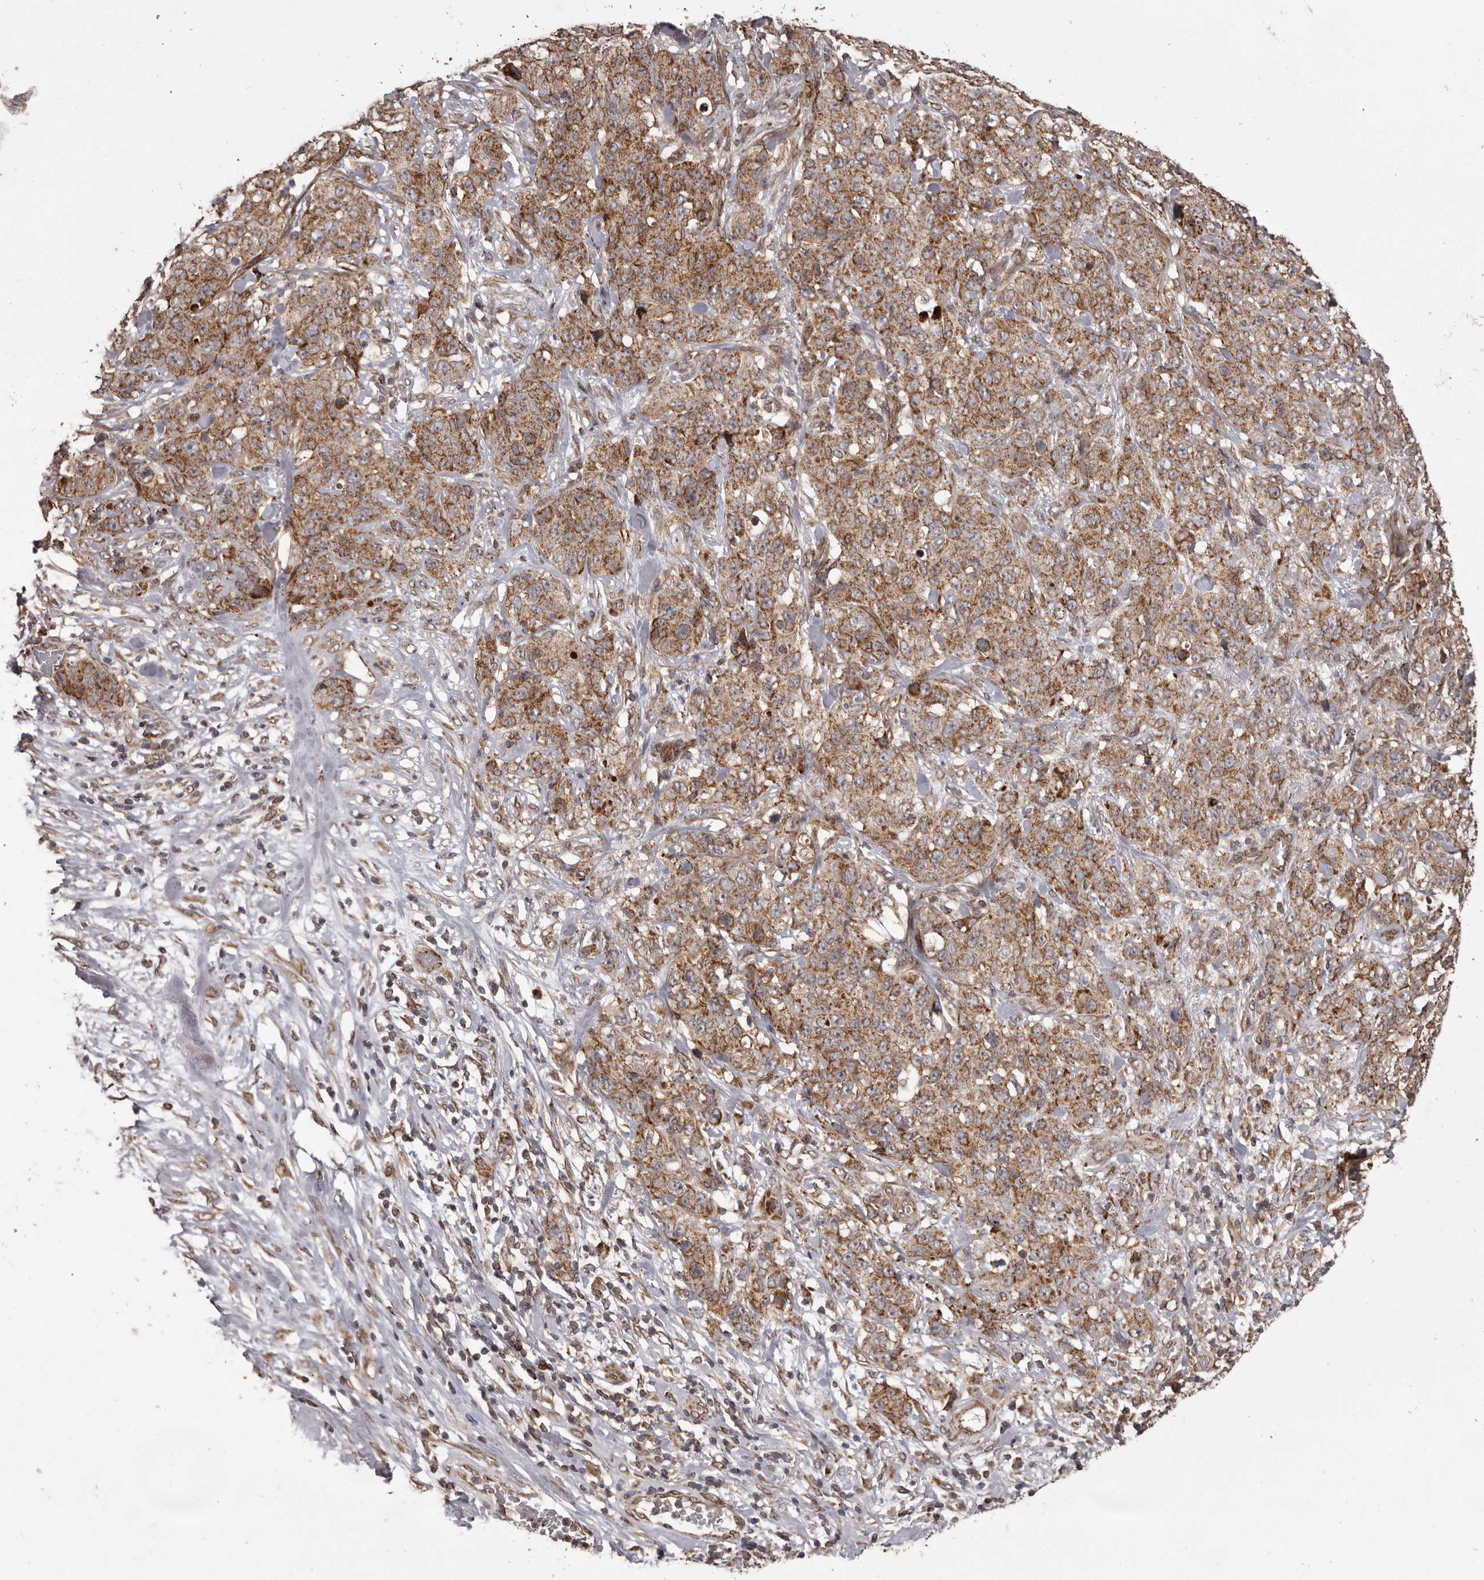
{"staining": {"intensity": "strong", "quantity": "25%-75%", "location": "cytoplasmic/membranous"}, "tissue": "stomach cancer", "cell_type": "Tumor cells", "image_type": "cancer", "snomed": [{"axis": "morphology", "description": "Adenocarcinoma, NOS"}, {"axis": "topography", "description": "Stomach"}], "caption": "DAB (3,3'-diaminobenzidine) immunohistochemical staining of adenocarcinoma (stomach) shows strong cytoplasmic/membranous protein expression in about 25%-75% of tumor cells. Using DAB (brown) and hematoxylin (blue) stains, captured at high magnification using brightfield microscopy.", "gene": "CHRM2", "patient": {"sex": "male", "age": 48}}